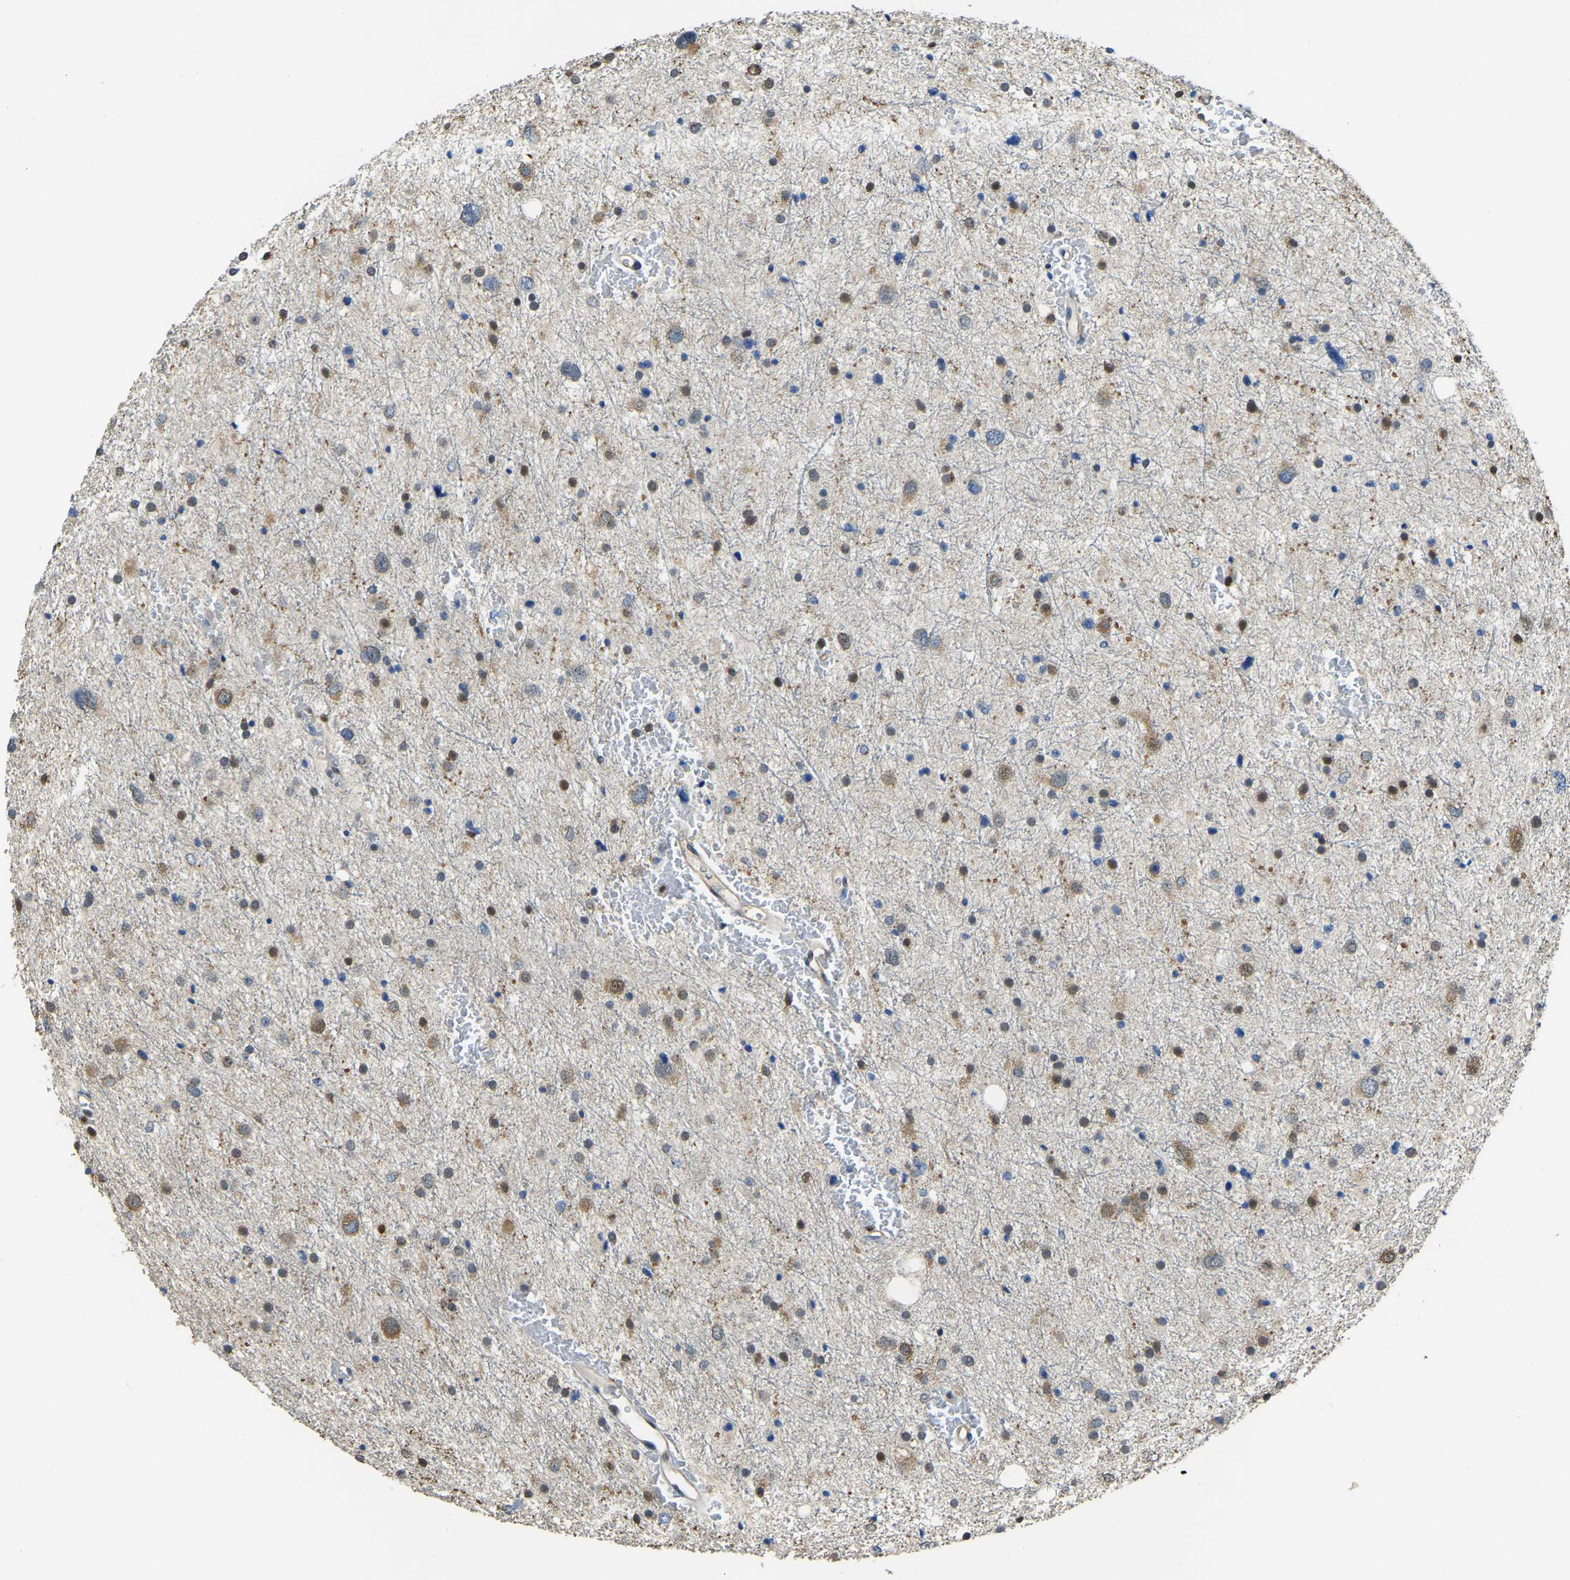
{"staining": {"intensity": "moderate", "quantity": "25%-75%", "location": "cytoplasmic/membranous,nuclear"}, "tissue": "glioma", "cell_type": "Tumor cells", "image_type": "cancer", "snomed": [{"axis": "morphology", "description": "Glioma, malignant, Low grade"}, {"axis": "topography", "description": "Brain"}], "caption": "An image of human glioma stained for a protein exhibits moderate cytoplasmic/membranous and nuclear brown staining in tumor cells. Nuclei are stained in blue.", "gene": "NANS", "patient": {"sex": "female", "age": 37}}